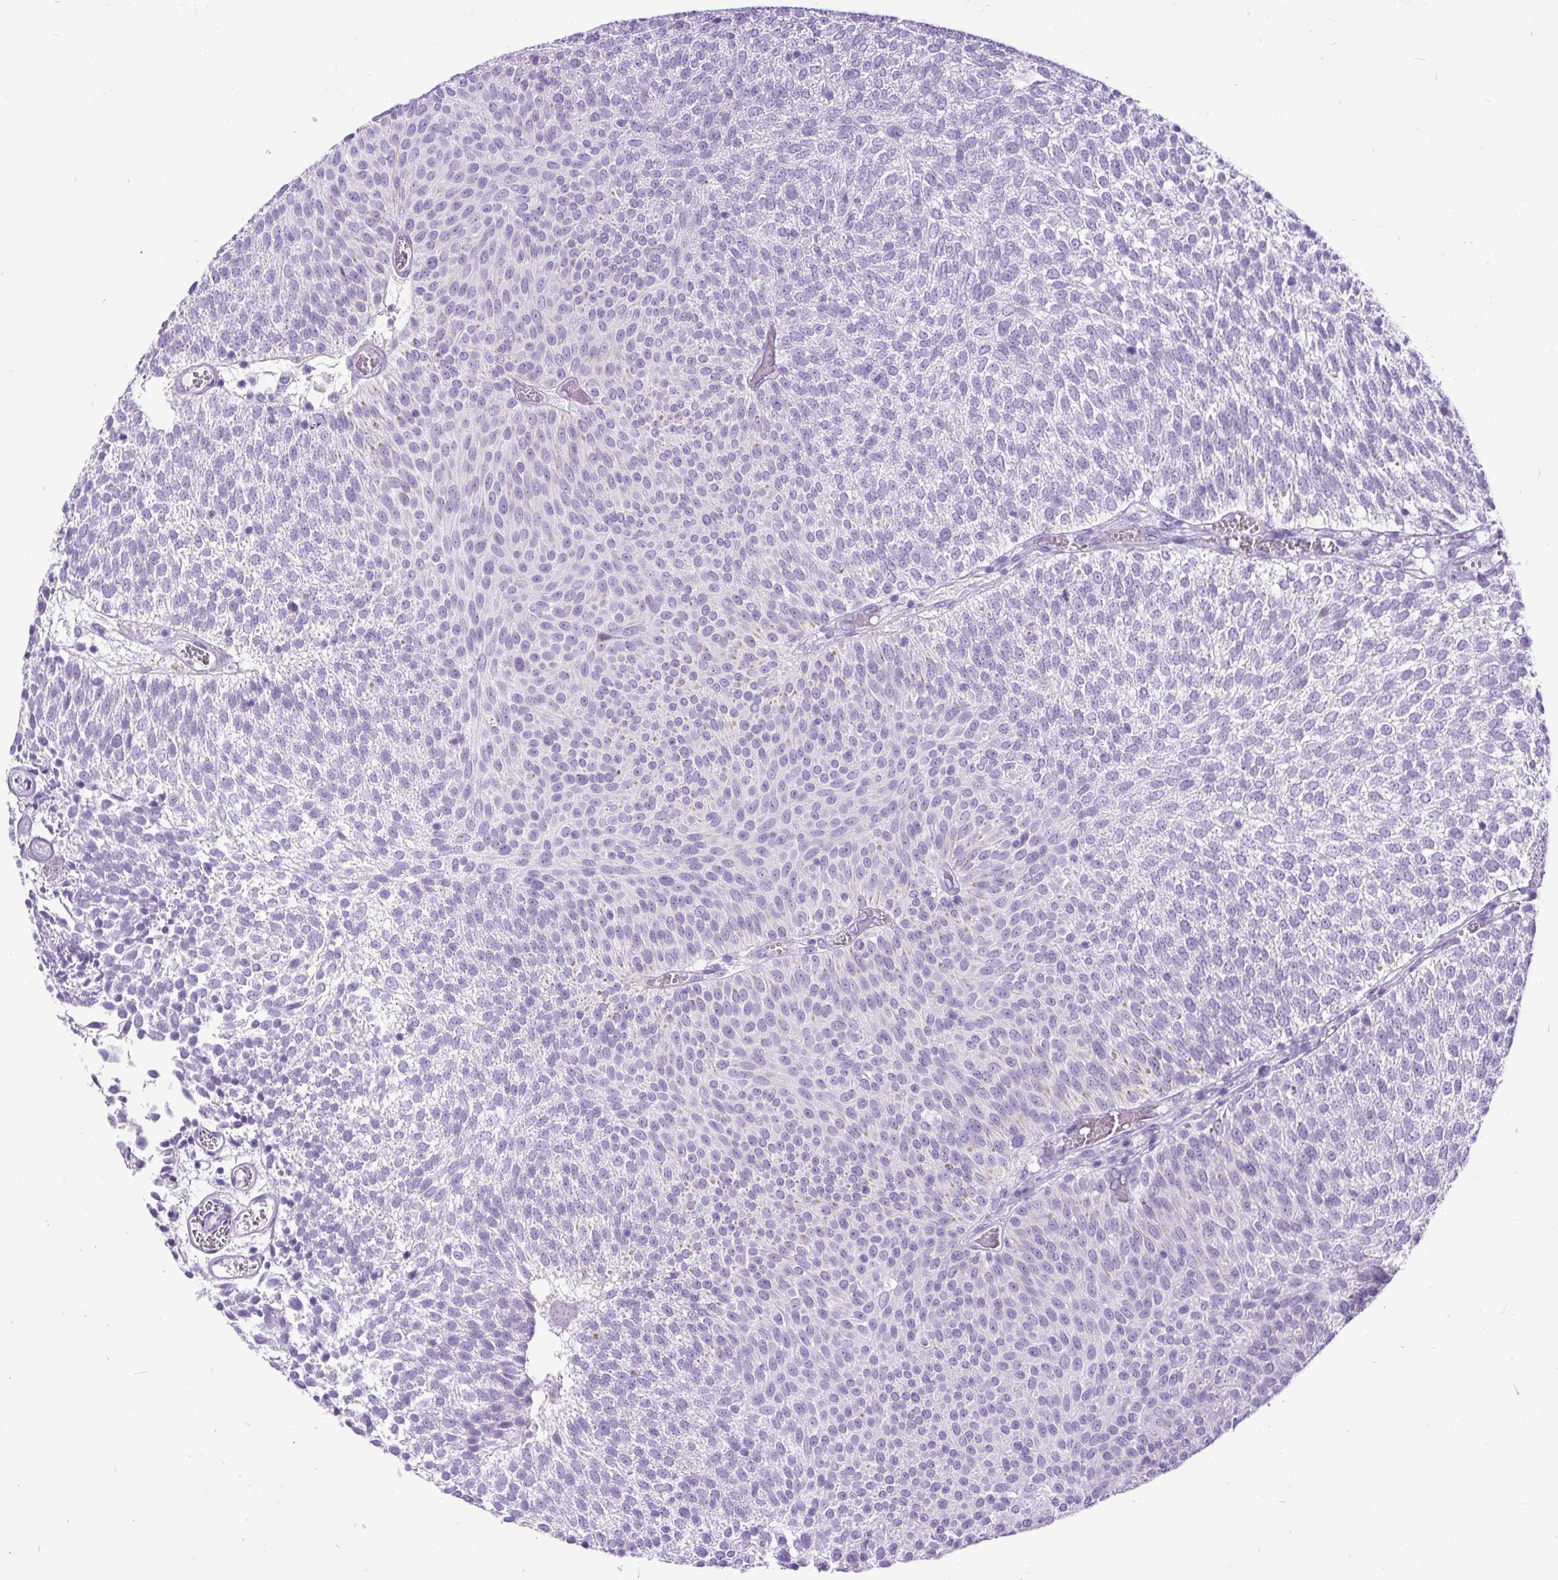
{"staining": {"intensity": "negative", "quantity": "none", "location": "none"}, "tissue": "urothelial cancer", "cell_type": "Tumor cells", "image_type": "cancer", "snomed": [{"axis": "morphology", "description": "Urothelial carcinoma, Low grade"}, {"axis": "topography", "description": "Urinary bladder"}], "caption": "Tumor cells show no significant protein positivity in urothelial cancer. (Stains: DAB (3,3'-diaminobenzidine) immunohistochemistry with hematoxylin counter stain, Microscopy: brightfield microscopy at high magnification).", "gene": "PDIA2", "patient": {"sex": "female", "age": 79}}